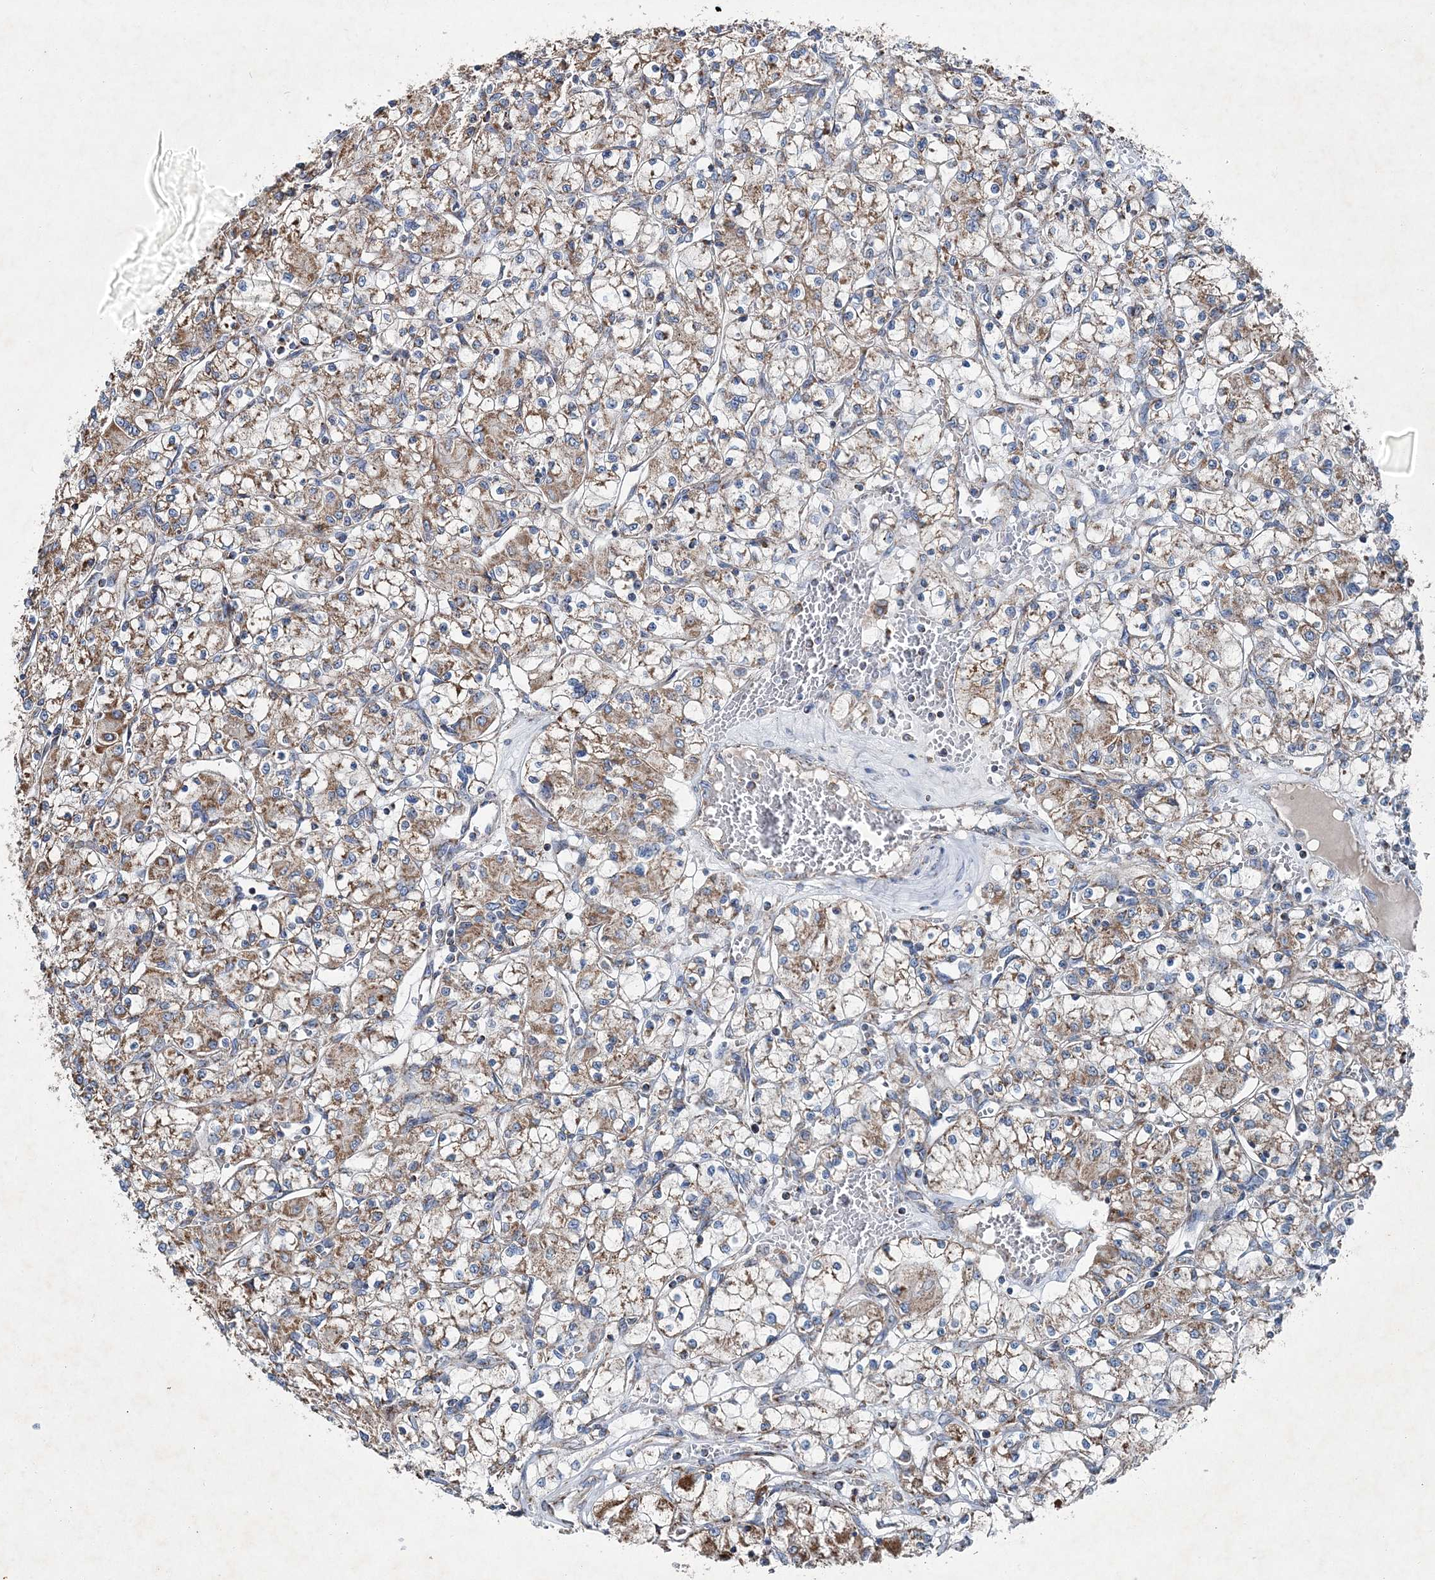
{"staining": {"intensity": "moderate", "quantity": ">75%", "location": "cytoplasmic/membranous"}, "tissue": "renal cancer", "cell_type": "Tumor cells", "image_type": "cancer", "snomed": [{"axis": "morphology", "description": "Adenocarcinoma, NOS"}, {"axis": "topography", "description": "Kidney"}], "caption": "Adenocarcinoma (renal) stained with a brown dye demonstrates moderate cytoplasmic/membranous positive expression in approximately >75% of tumor cells.", "gene": "SPAG16", "patient": {"sex": "female", "age": 59}}